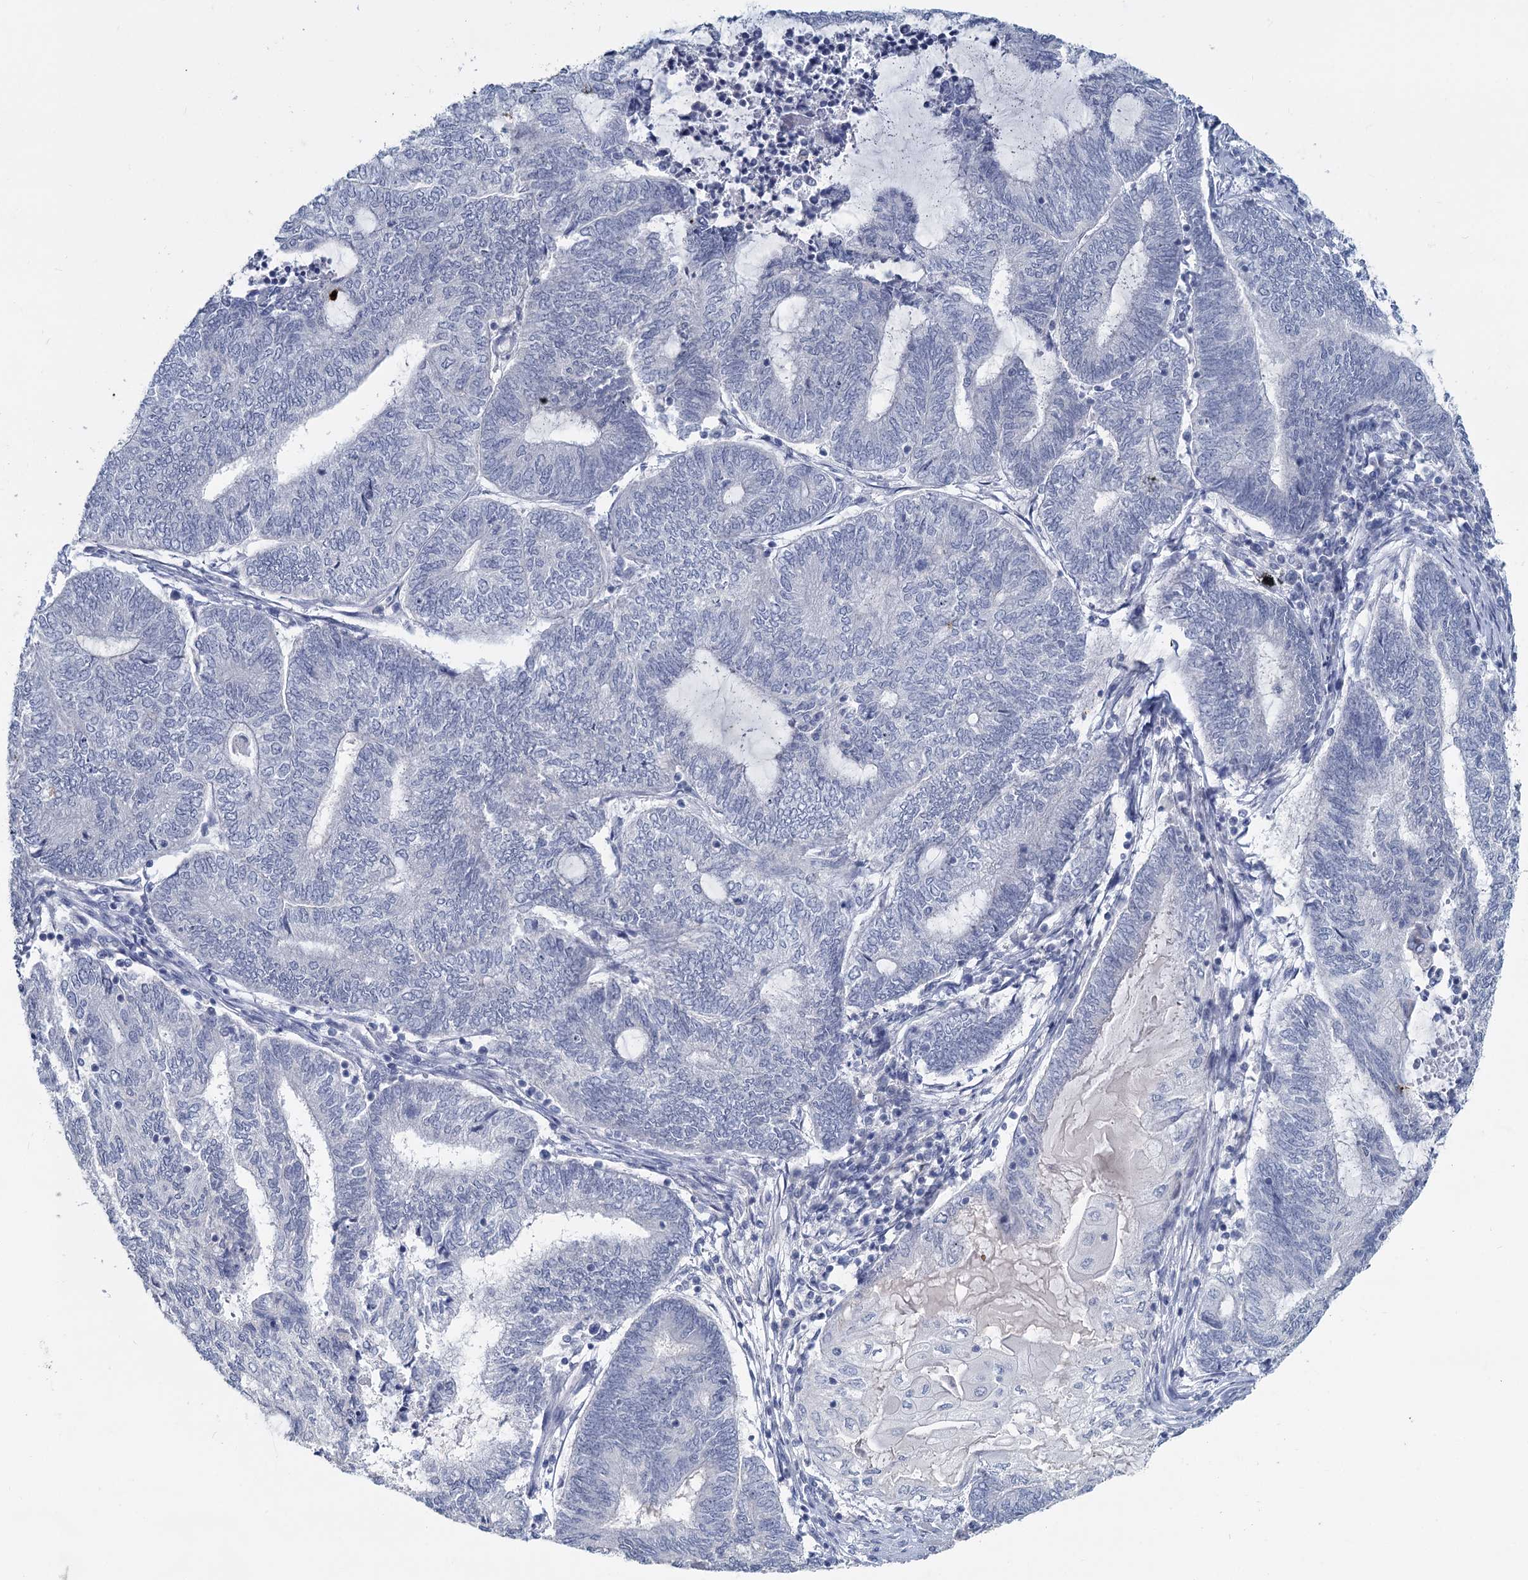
{"staining": {"intensity": "negative", "quantity": "none", "location": "none"}, "tissue": "endometrial cancer", "cell_type": "Tumor cells", "image_type": "cancer", "snomed": [{"axis": "morphology", "description": "Adenocarcinoma, NOS"}, {"axis": "topography", "description": "Uterus"}, {"axis": "topography", "description": "Endometrium"}], "caption": "An image of endometrial adenocarcinoma stained for a protein displays no brown staining in tumor cells.", "gene": "CHGA", "patient": {"sex": "female", "age": 70}}